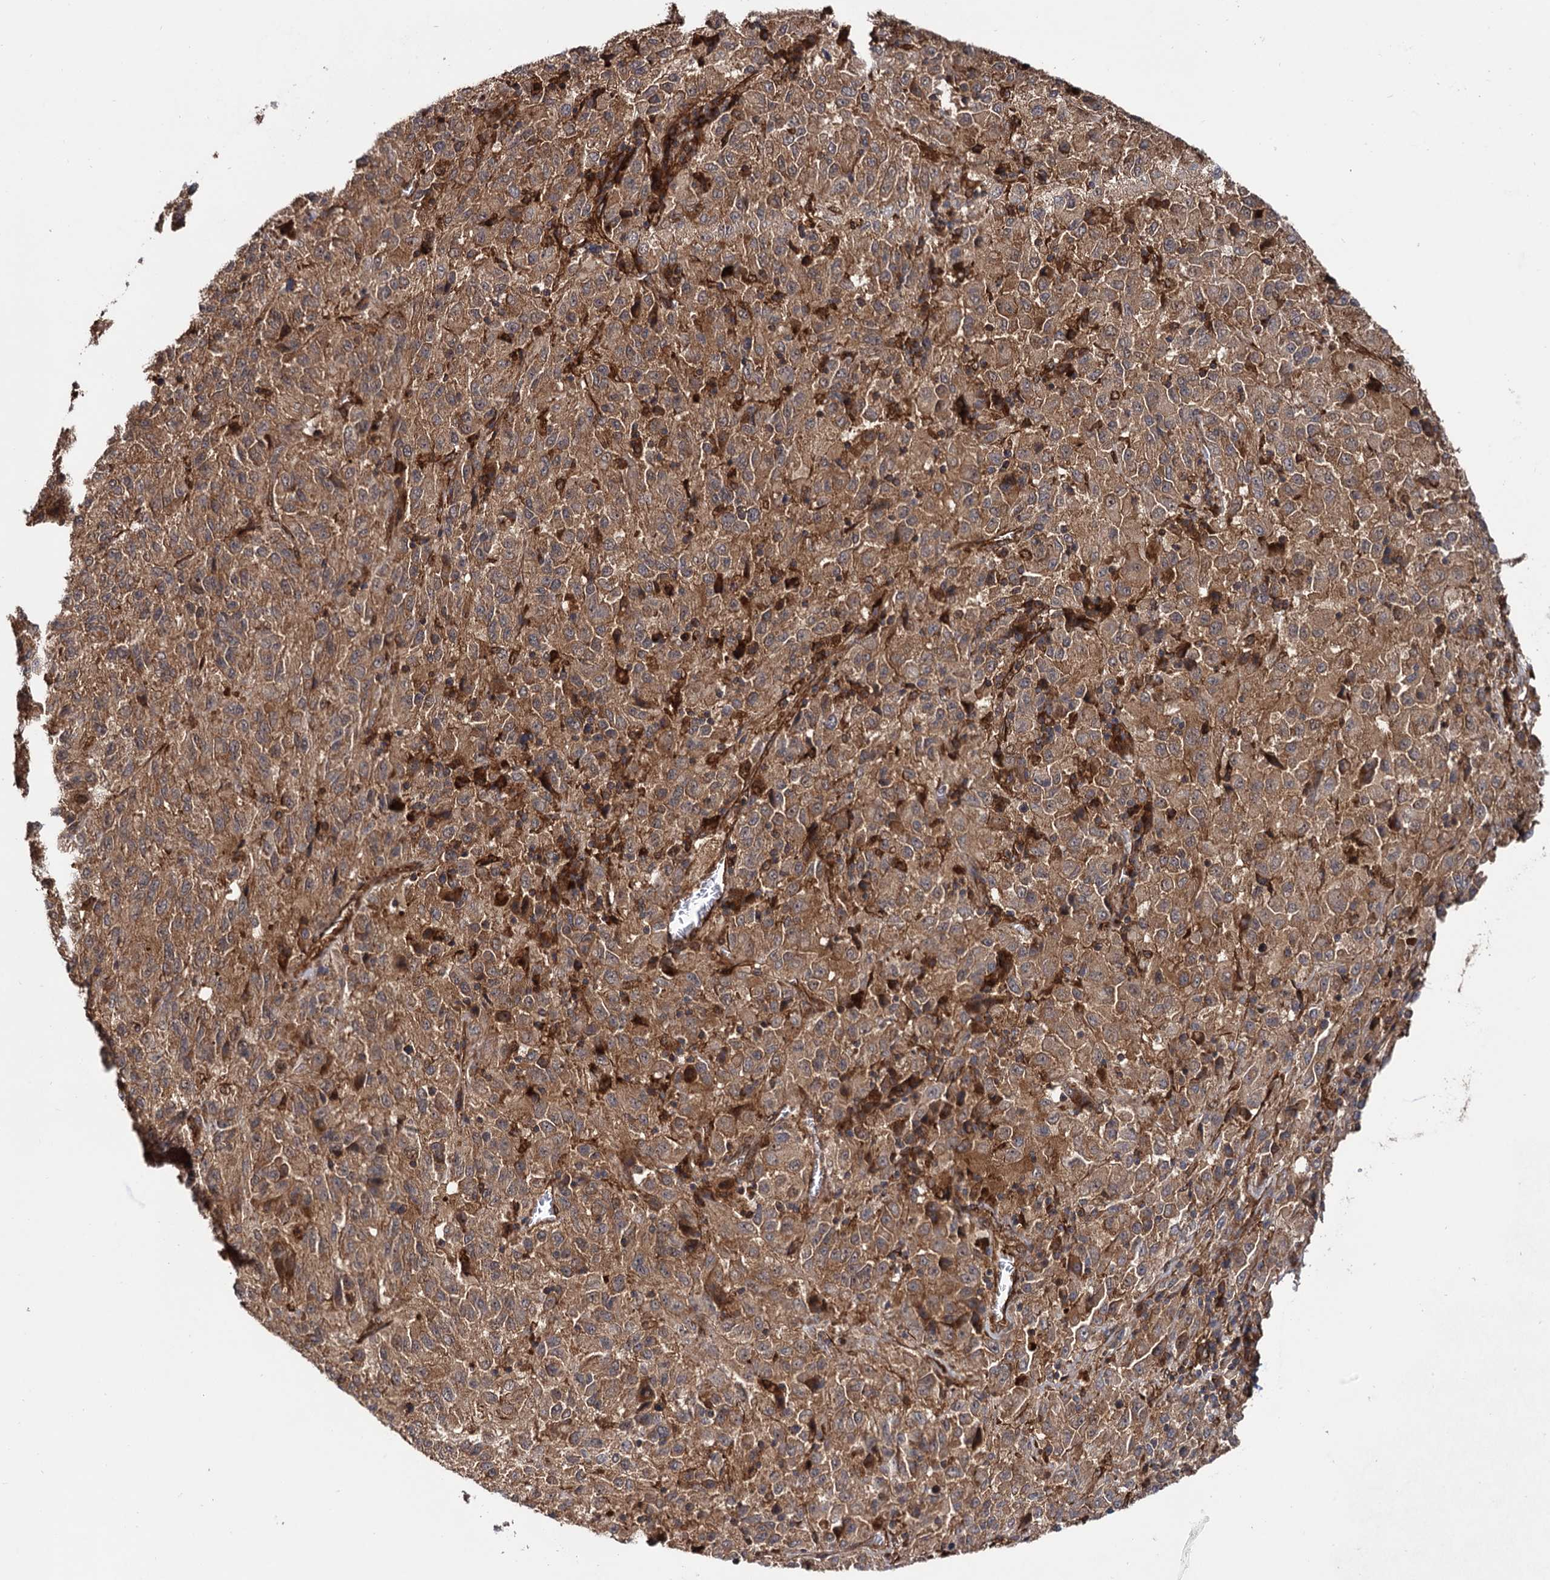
{"staining": {"intensity": "moderate", "quantity": ">75%", "location": "cytoplasmic/membranous"}, "tissue": "melanoma", "cell_type": "Tumor cells", "image_type": "cancer", "snomed": [{"axis": "morphology", "description": "Malignant melanoma, Metastatic site"}, {"axis": "topography", "description": "Lung"}], "caption": "Protein staining of malignant melanoma (metastatic site) tissue shows moderate cytoplasmic/membranous staining in approximately >75% of tumor cells. (Brightfield microscopy of DAB IHC at high magnification).", "gene": "ATP8B4", "patient": {"sex": "male", "age": 64}}